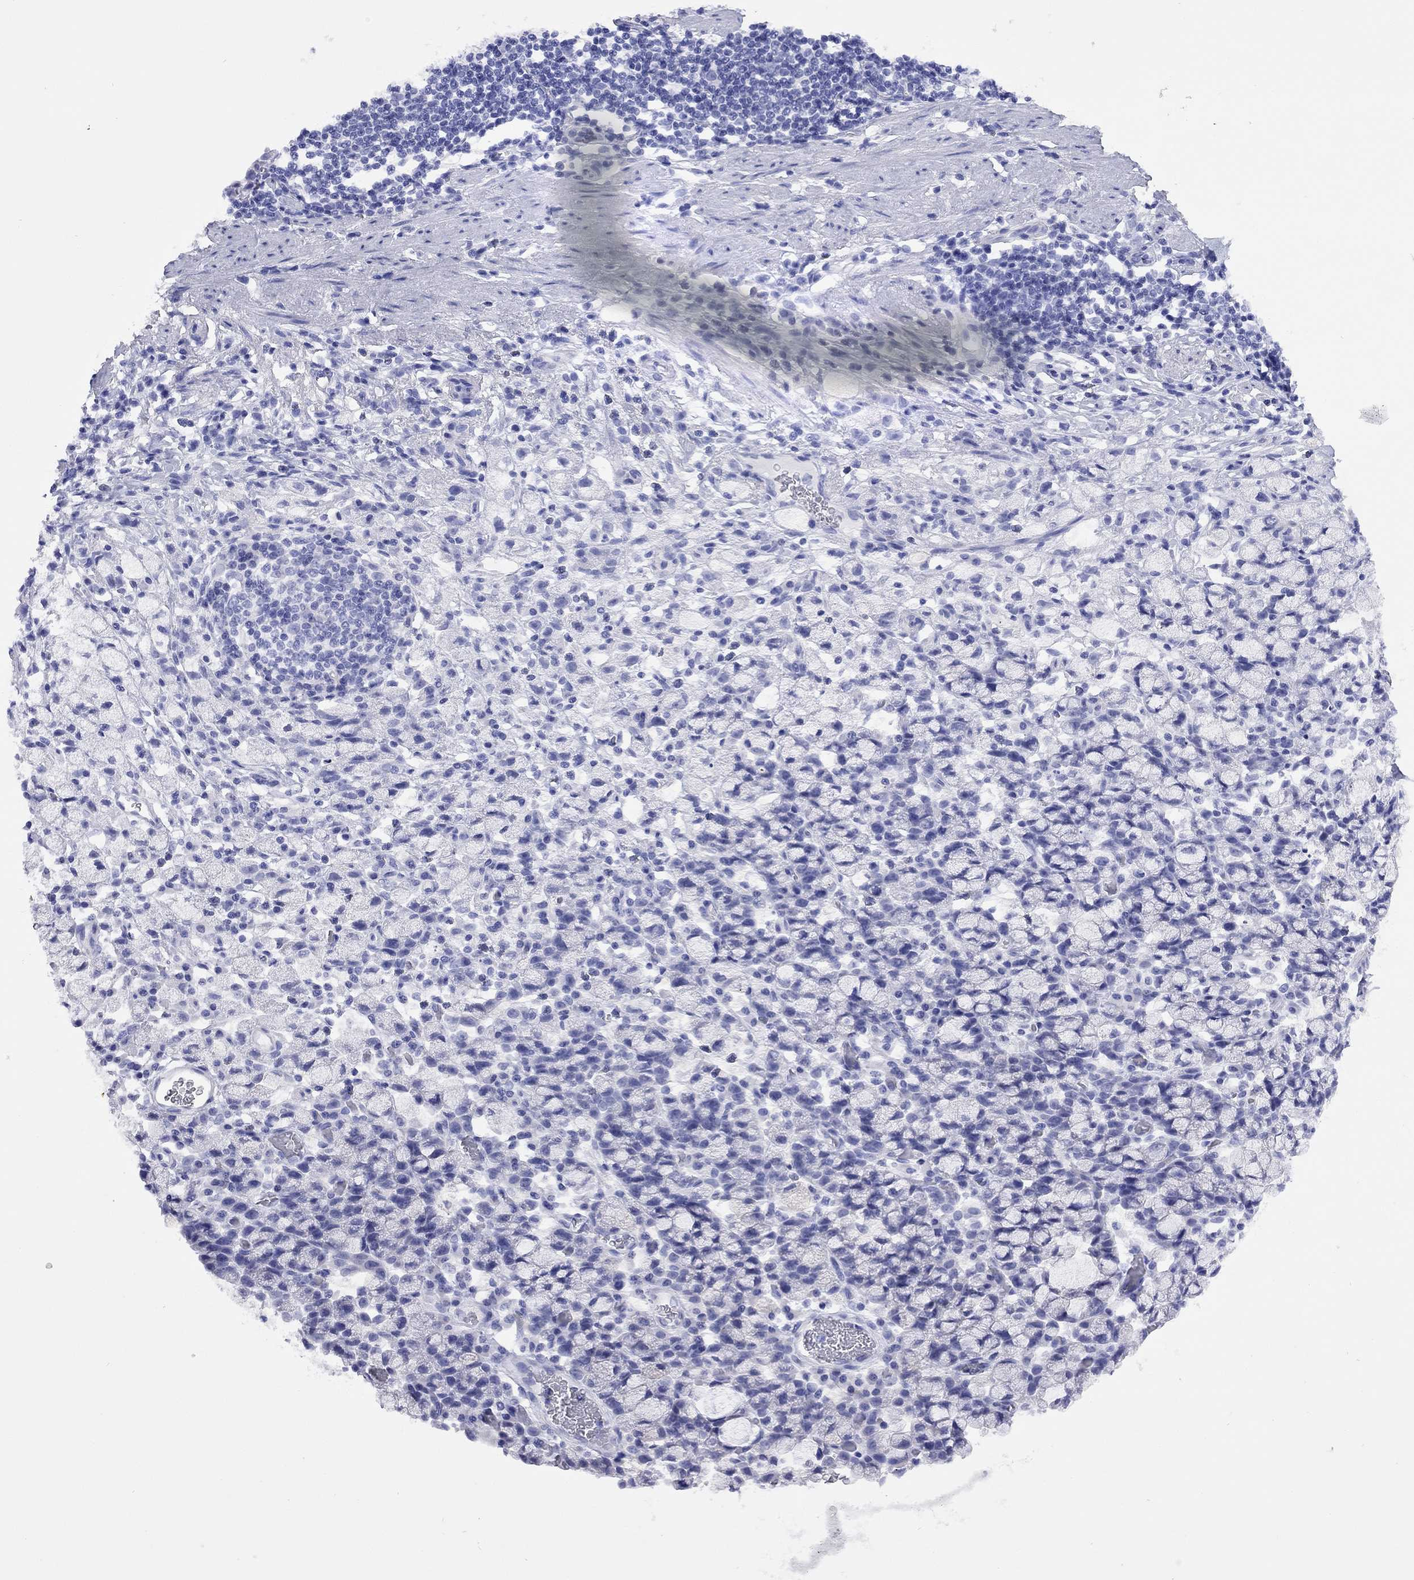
{"staining": {"intensity": "negative", "quantity": "none", "location": "none"}, "tissue": "stomach cancer", "cell_type": "Tumor cells", "image_type": "cancer", "snomed": [{"axis": "morphology", "description": "Adenocarcinoma, NOS"}, {"axis": "topography", "description": "Stomach"}], "caption": "Immunohistochemistry of human stomach adenocarcinoma displays no positivity in tumor cells.", "gene": "FIGLA", "patient": {"sex": "male", "age": 58}}